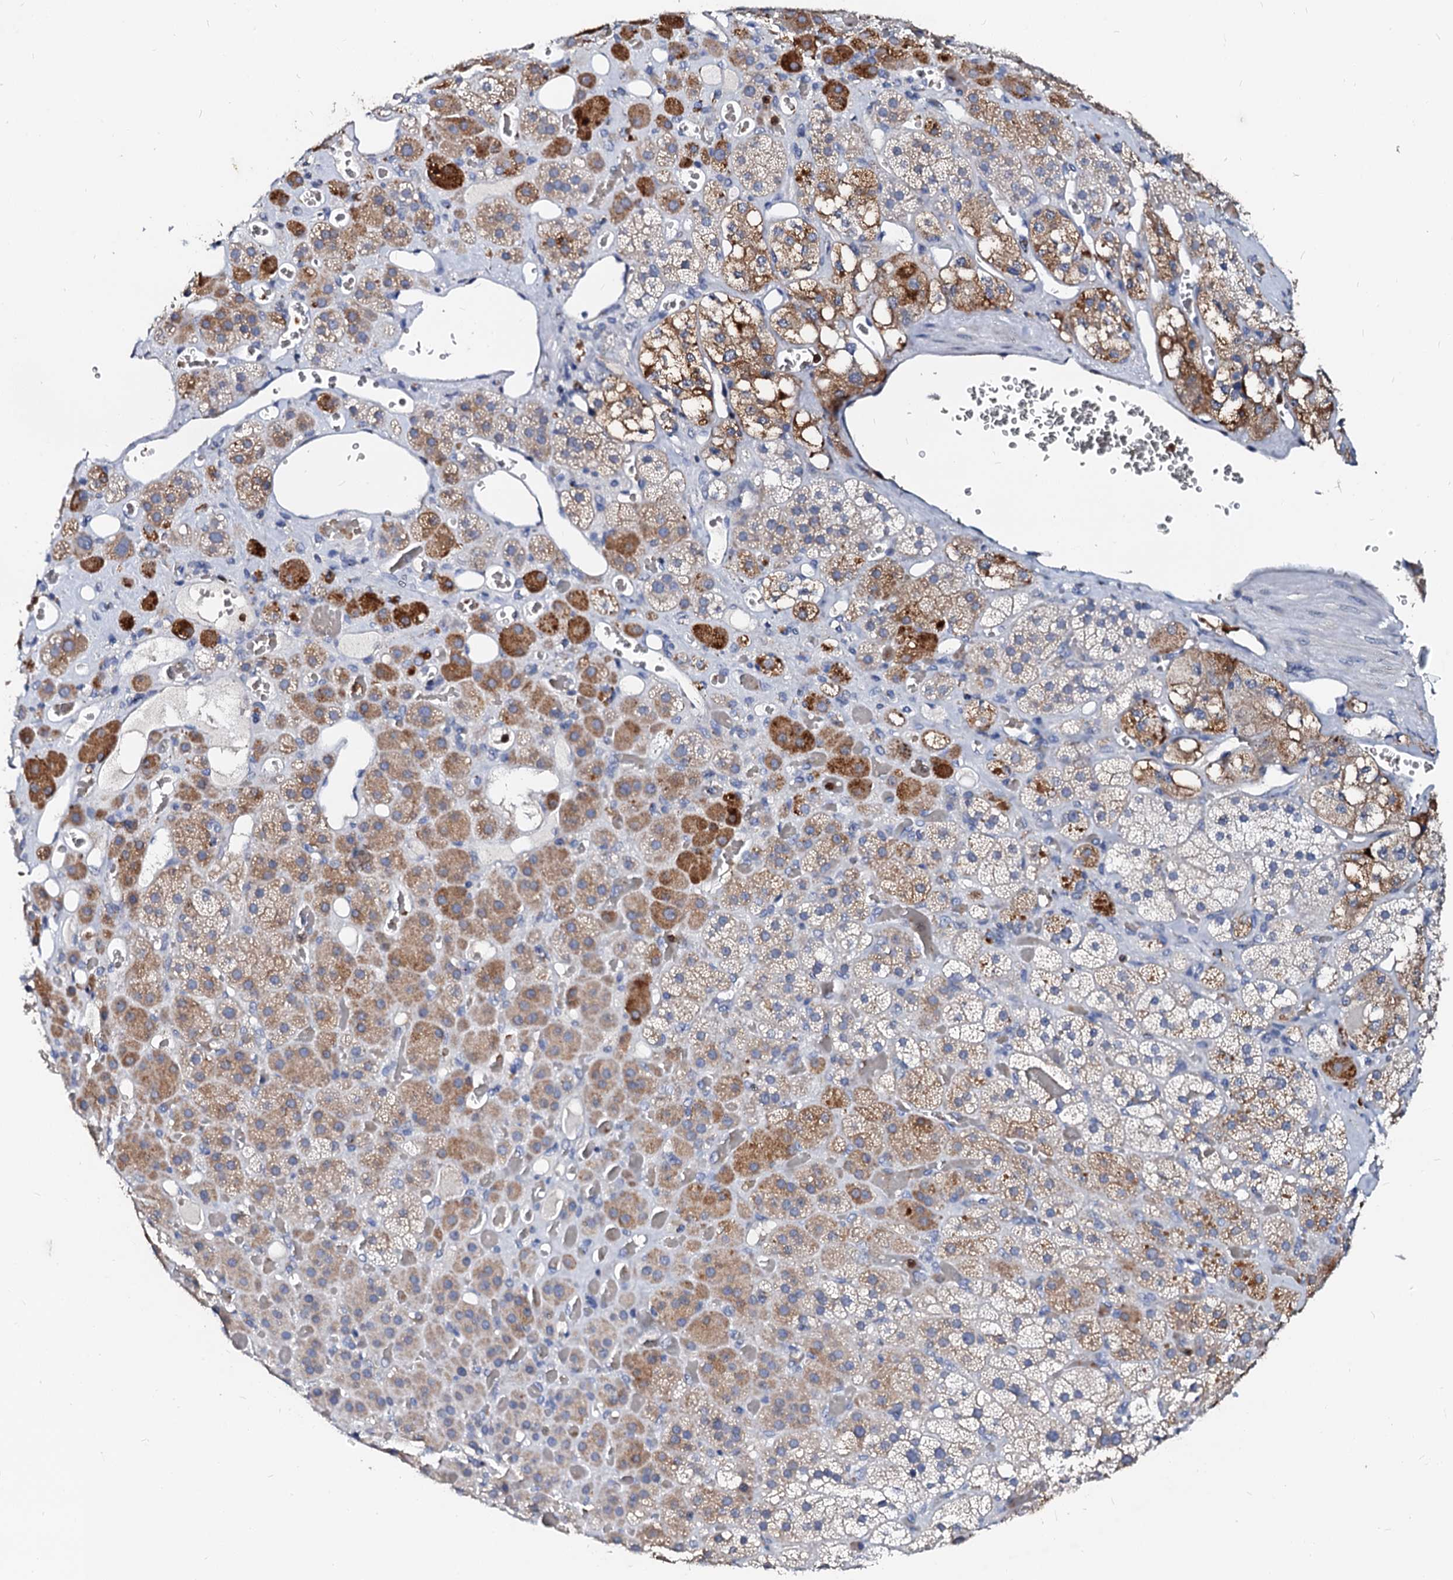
{"staining": {"intensity": "moderate", "quantity": "25%-75%", "location": "cytoplasmic/membranous"}, "tissue": "adrenal gland", "cell_type": "Glandular cells", "image_type": "normal", "snomed": [{"axis": "morphology", "description": "Normal tissue, NOS"}, {"axis": "topography", "description": "Adrenal gland"}], "caption": "Human adrenal gland stained with a brown dye demonstrates moderate cytoplasmic/membranous positive staining in approximately 25%-75% of glandular cells.", "gene": "RAB27A", "patient": {"sex": "male", "age": 57}}